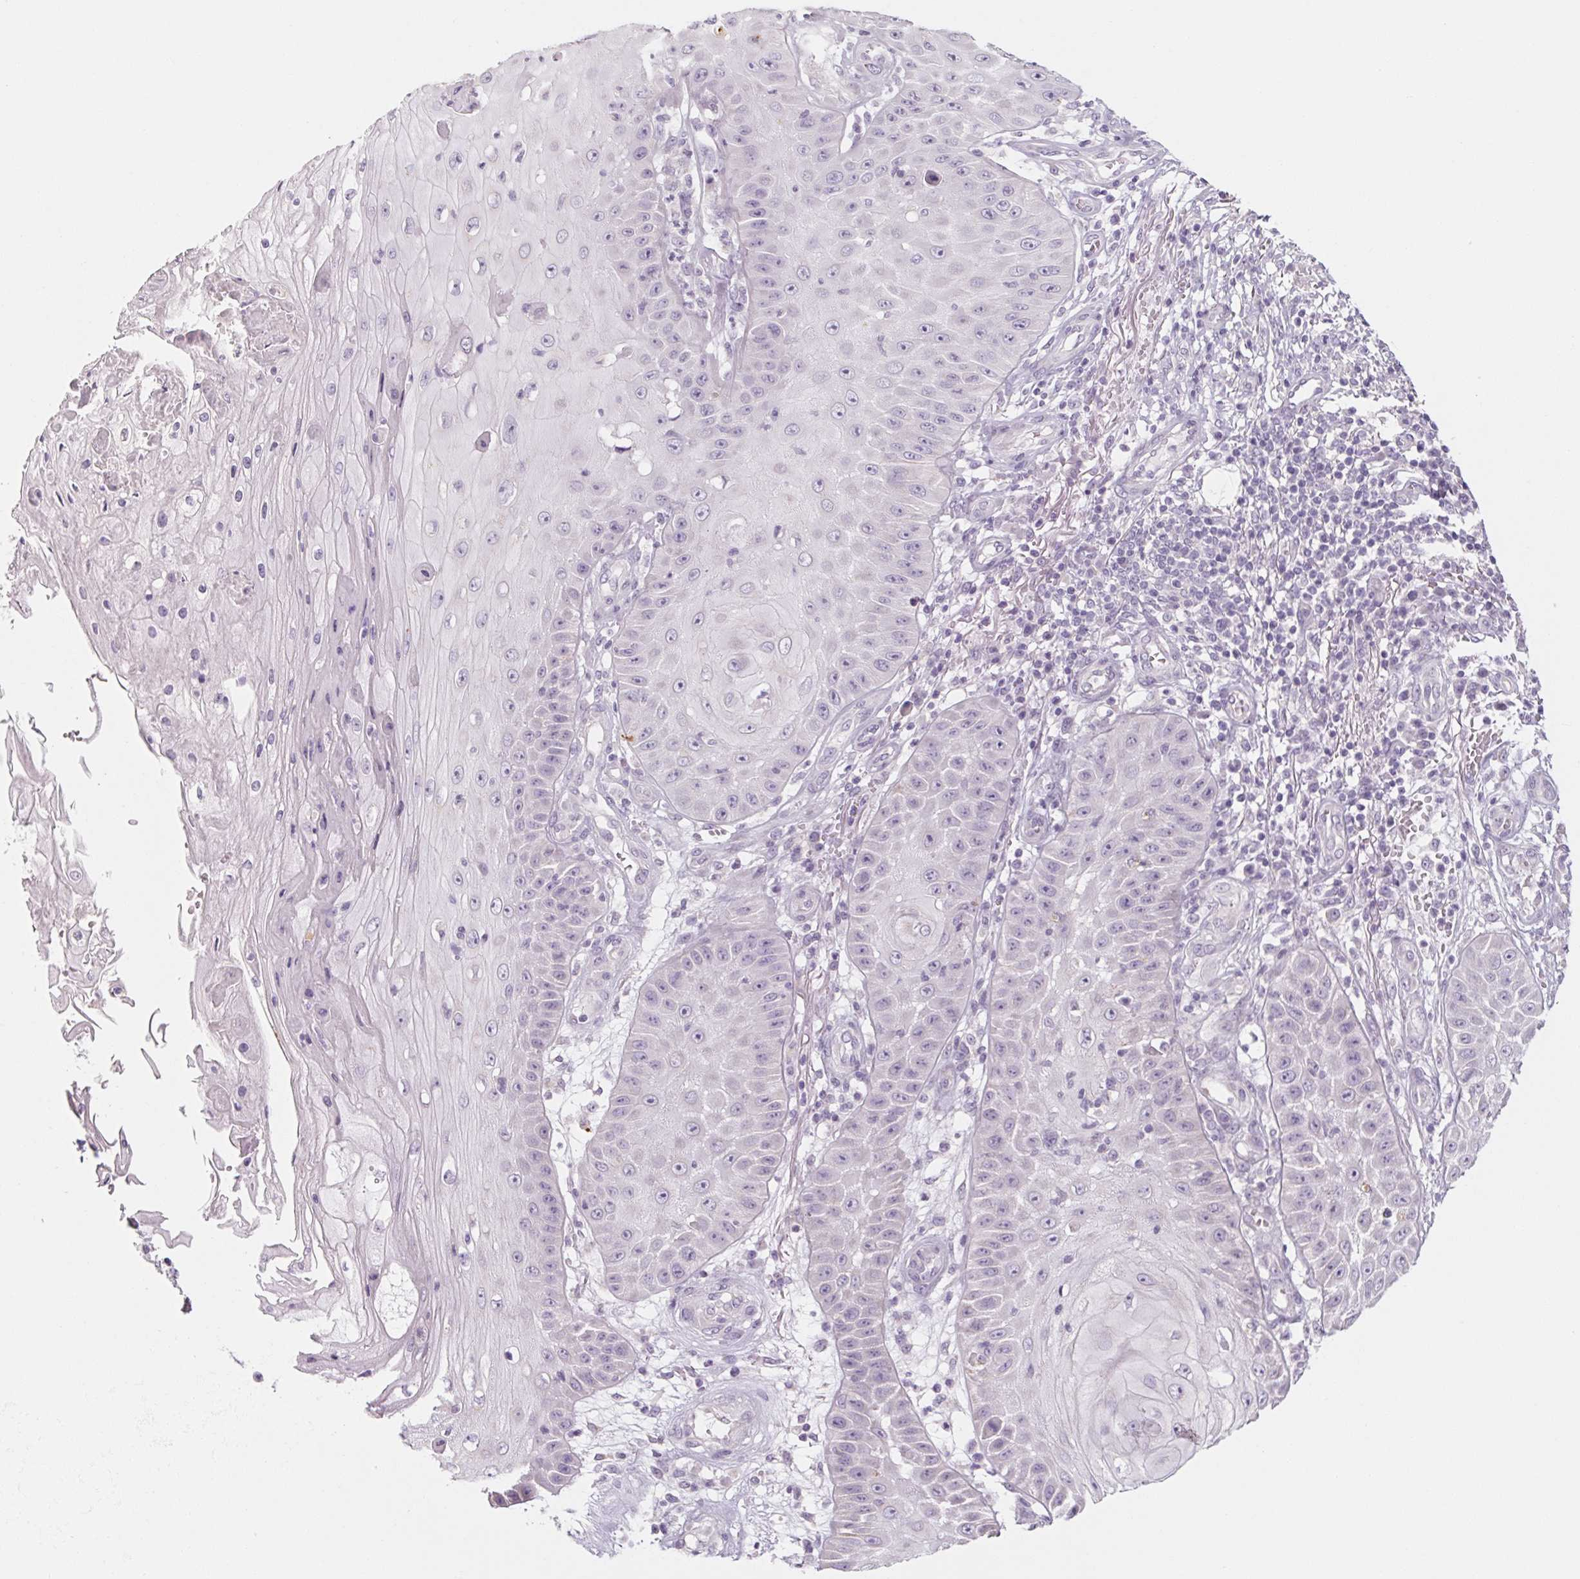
{"staining": {"intensity": "negative", "quantity": "none", "location": "none"}, "tissue": "skin cancer", "cell_type": "Tumor cells", "image_type": "cancer", "snomed": [{"axis": "morphology", "description": "Squamous cell carcinoma, NOS"}, {"axis": "topography", "description": "Skin"}], "caption": "This is an immunohistochemistry photomicrograph of skin cancer (squamous cell carcinoma). There is no staining in tumor cells.", "gene": "POU1F1", "patient": {"sex": "male", "age": 70}}